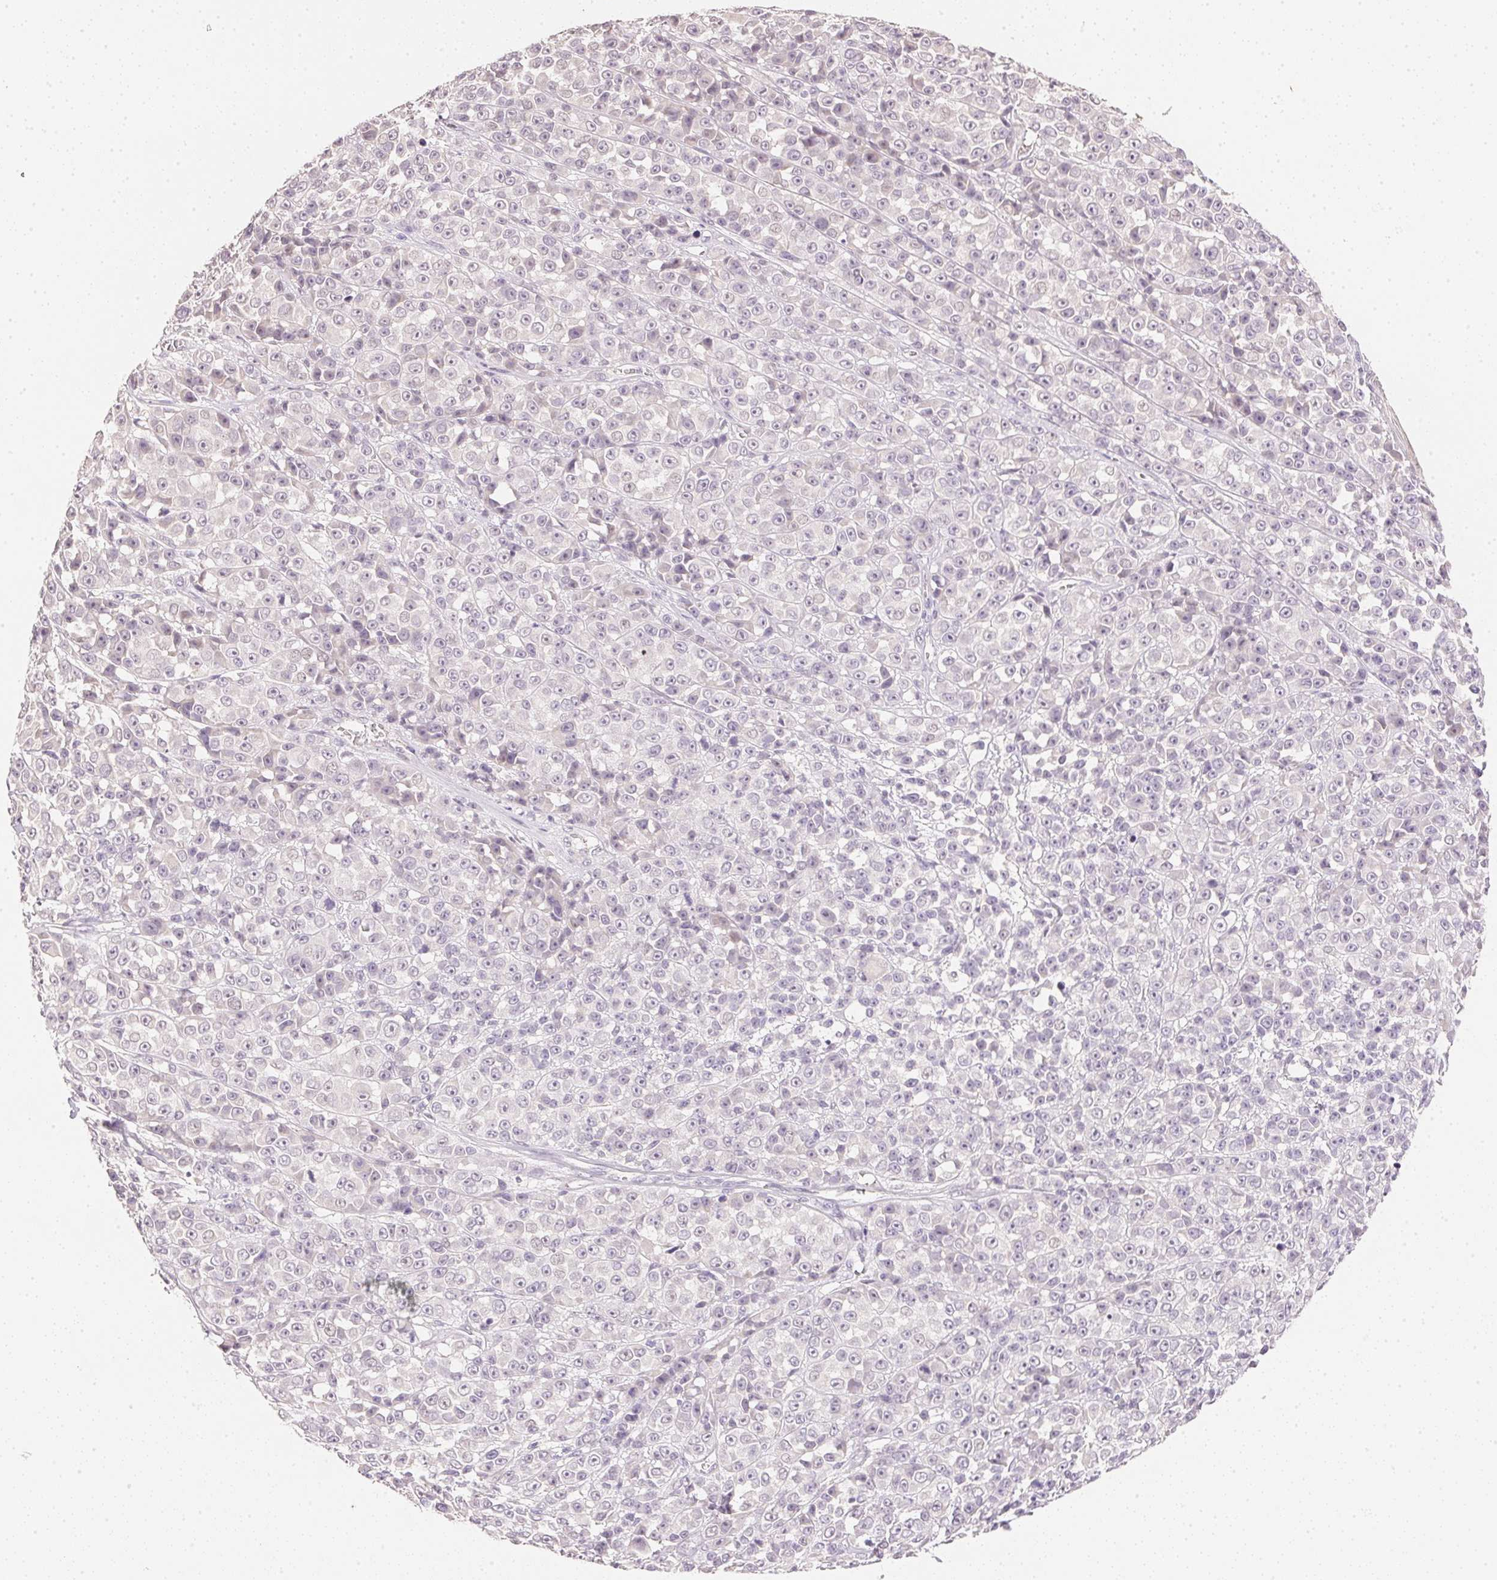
{"staining": {"intensity": "negative", "quantity": "none", "location": "none"}, "tissue": "melanoma", "cell_type": "Tumor cells", "image_type": "cancer", "snomed": [{"axis": "morphology", "description": "Malignant melanoma, NOS"}, {"axis": "topography", "description": "Skin"}, {"axis": "topography", "description": "Skin of back"}], "caption": "DAB (3,3'-diaminobenzidine) immunohistochemical staining of melanoma demonstrates no significant positivity in tumor cells. (DAB (3,3'-diaminobenzidine) immunohistochemistry, high magnification).", "gene": "DHCR24", "patient": {"sex": "male", "age": 91}}